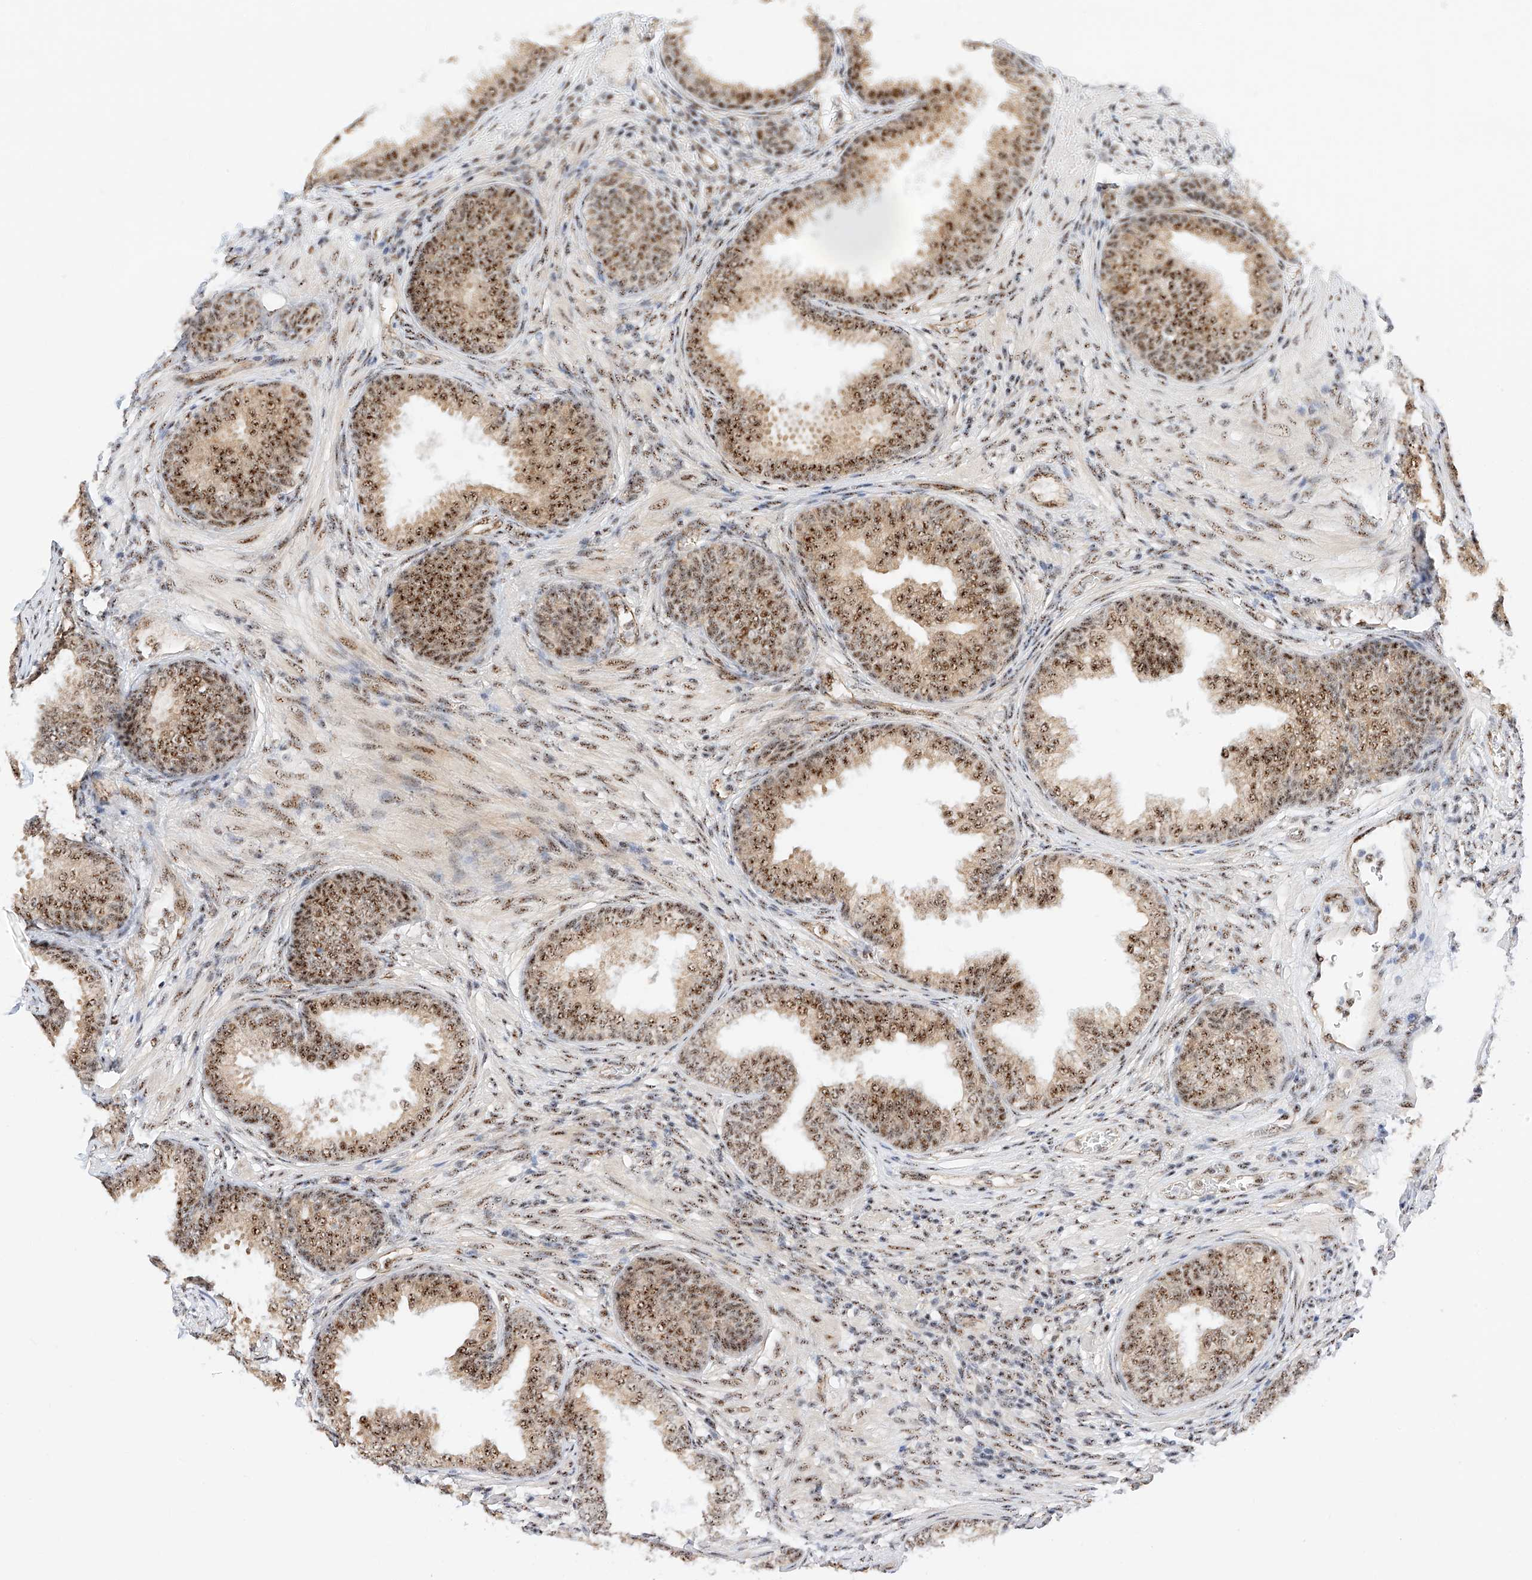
{"staining": {"intensity": "strong", "quantity": ">75%", "location": "nuclear"}, "tissue": "prostate", "cell_type": "Glandular cells", "image_type": "normal", "snomed": [{"axis": "morphology", "description": "Normal tissue, NOS"}, {"axis": "topography", "description": "Prostate"}], "caption": "Approximately >75% of glandular cells in unremarkable prostate reveal strong nuclear protein expression as visualized by brown immunohistochemical staining.", "gene": "ATXN7L2", "patient": {"sex": "male", "age": 76}}